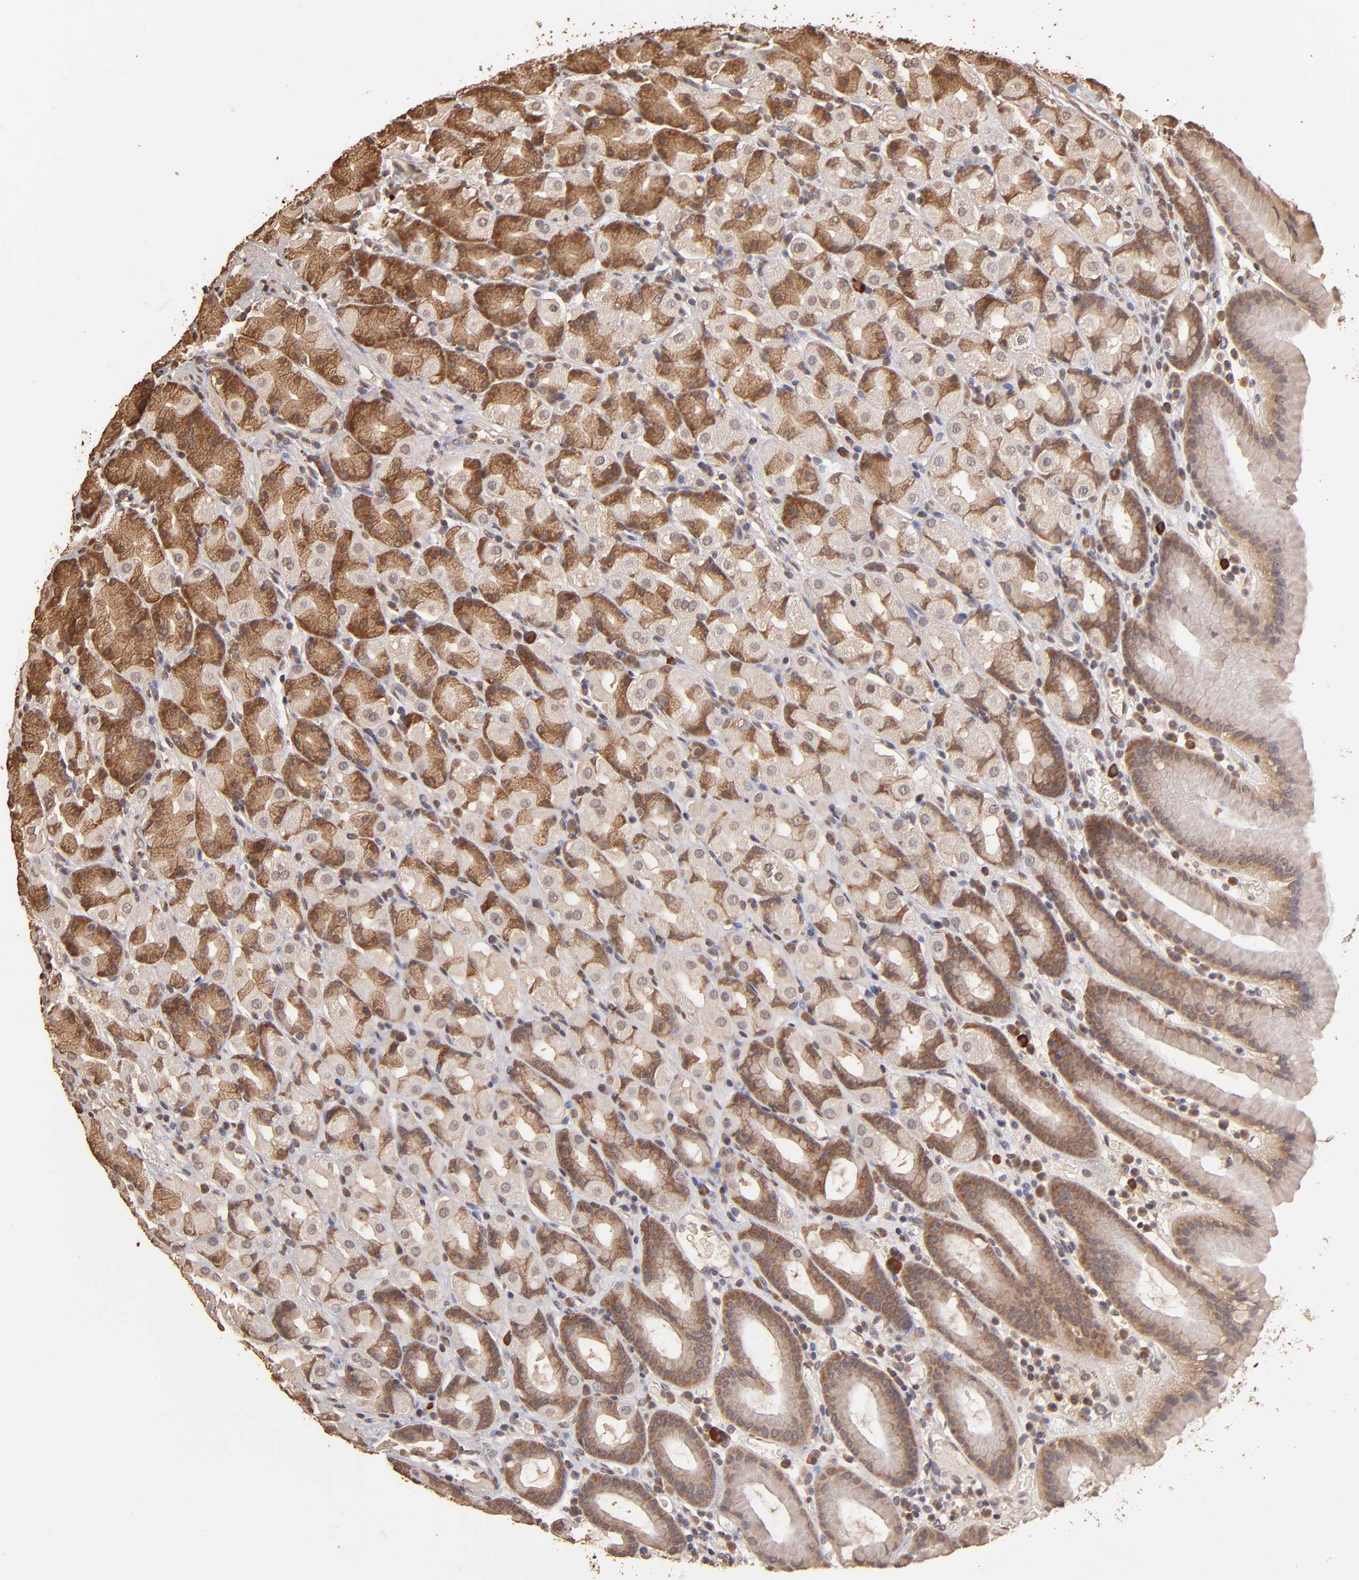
{"staining": {"intensity": "strong", "quantity": "25%-75%", "location": "cytoplasmic/membranous"}, "tissue": "stomach", "cell_type": "Glandular cells", "image_type": "normal", "snomed": [{"axis": "morphology", "description": "Normal tissue, NOS"}, {"axis": "topography", "description": "Stomach, upper"}], "caption": "Stomach was stained to show a protein in brown. There is high levels of strong cytoplasmic/membranous positivity in approximately 25%-75% of glandular cells. (Stains: DAB (3,3'-diaminobenzidine) in brown, nuclei in blue, Microscopy: brightfield microscopy at high magnification).", "gene": "OPHN1", "patient": {"sex": "male", "age": 68}}